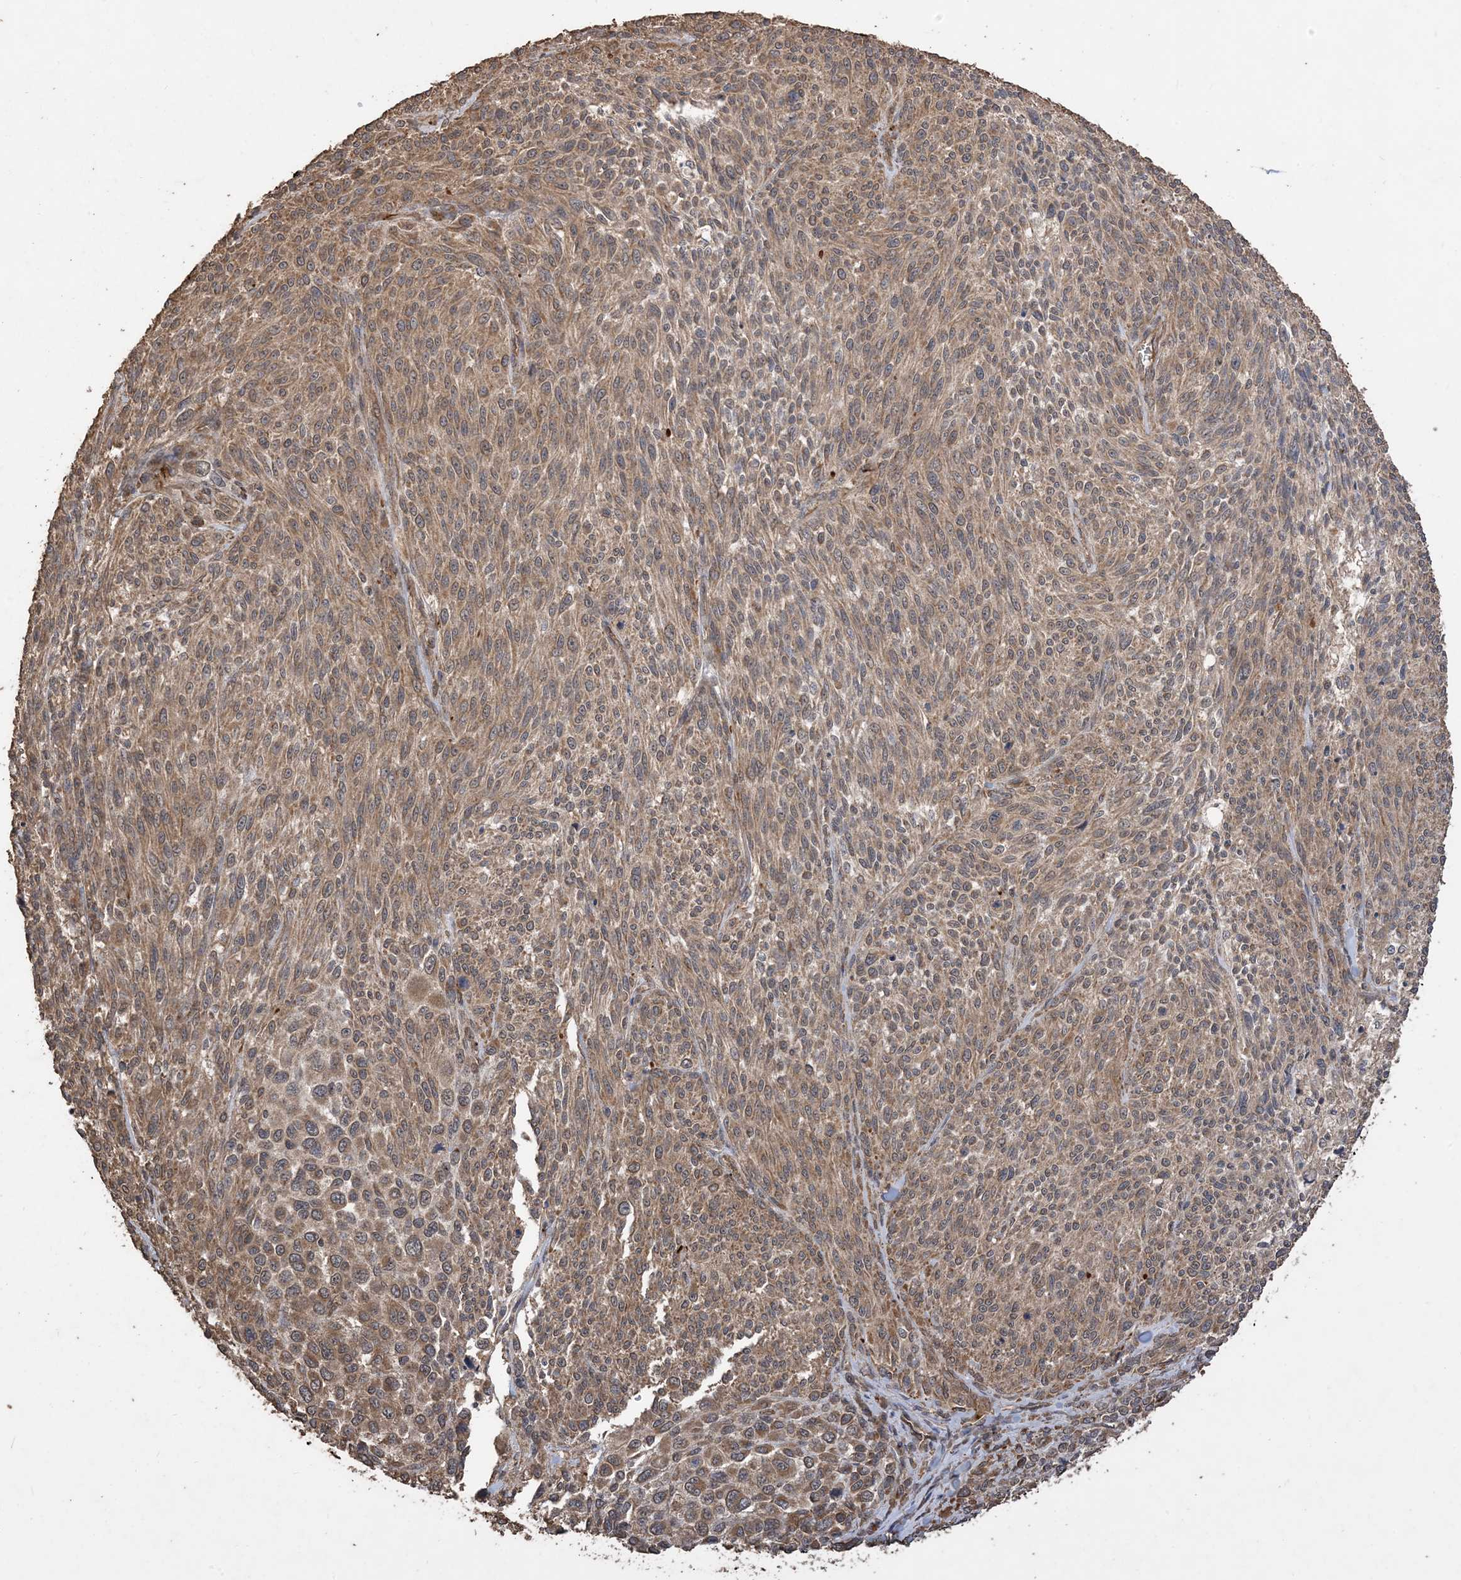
{"staining": {"intensity": "moderate", "quantity": ">75%", "location": "cytoplasmic/membranous"}, "tissue": "melanoma", "cell_type": "Tumor cells", "image_type": "cancer", "snomed": [{"axis": "morphology", "description": "Malignant melanoma, NOS"}, {"axis": "topography", "description": "Skin of trunk"}], "caption": "About >75% of tumor cells in melanoma exhibit moderate cytoplasmic/membranous protein staining as visualized by brown immunohistochemical staining.", "gene": "ZKSCAN5", "patient": {"sex": "male", "age": 71}}